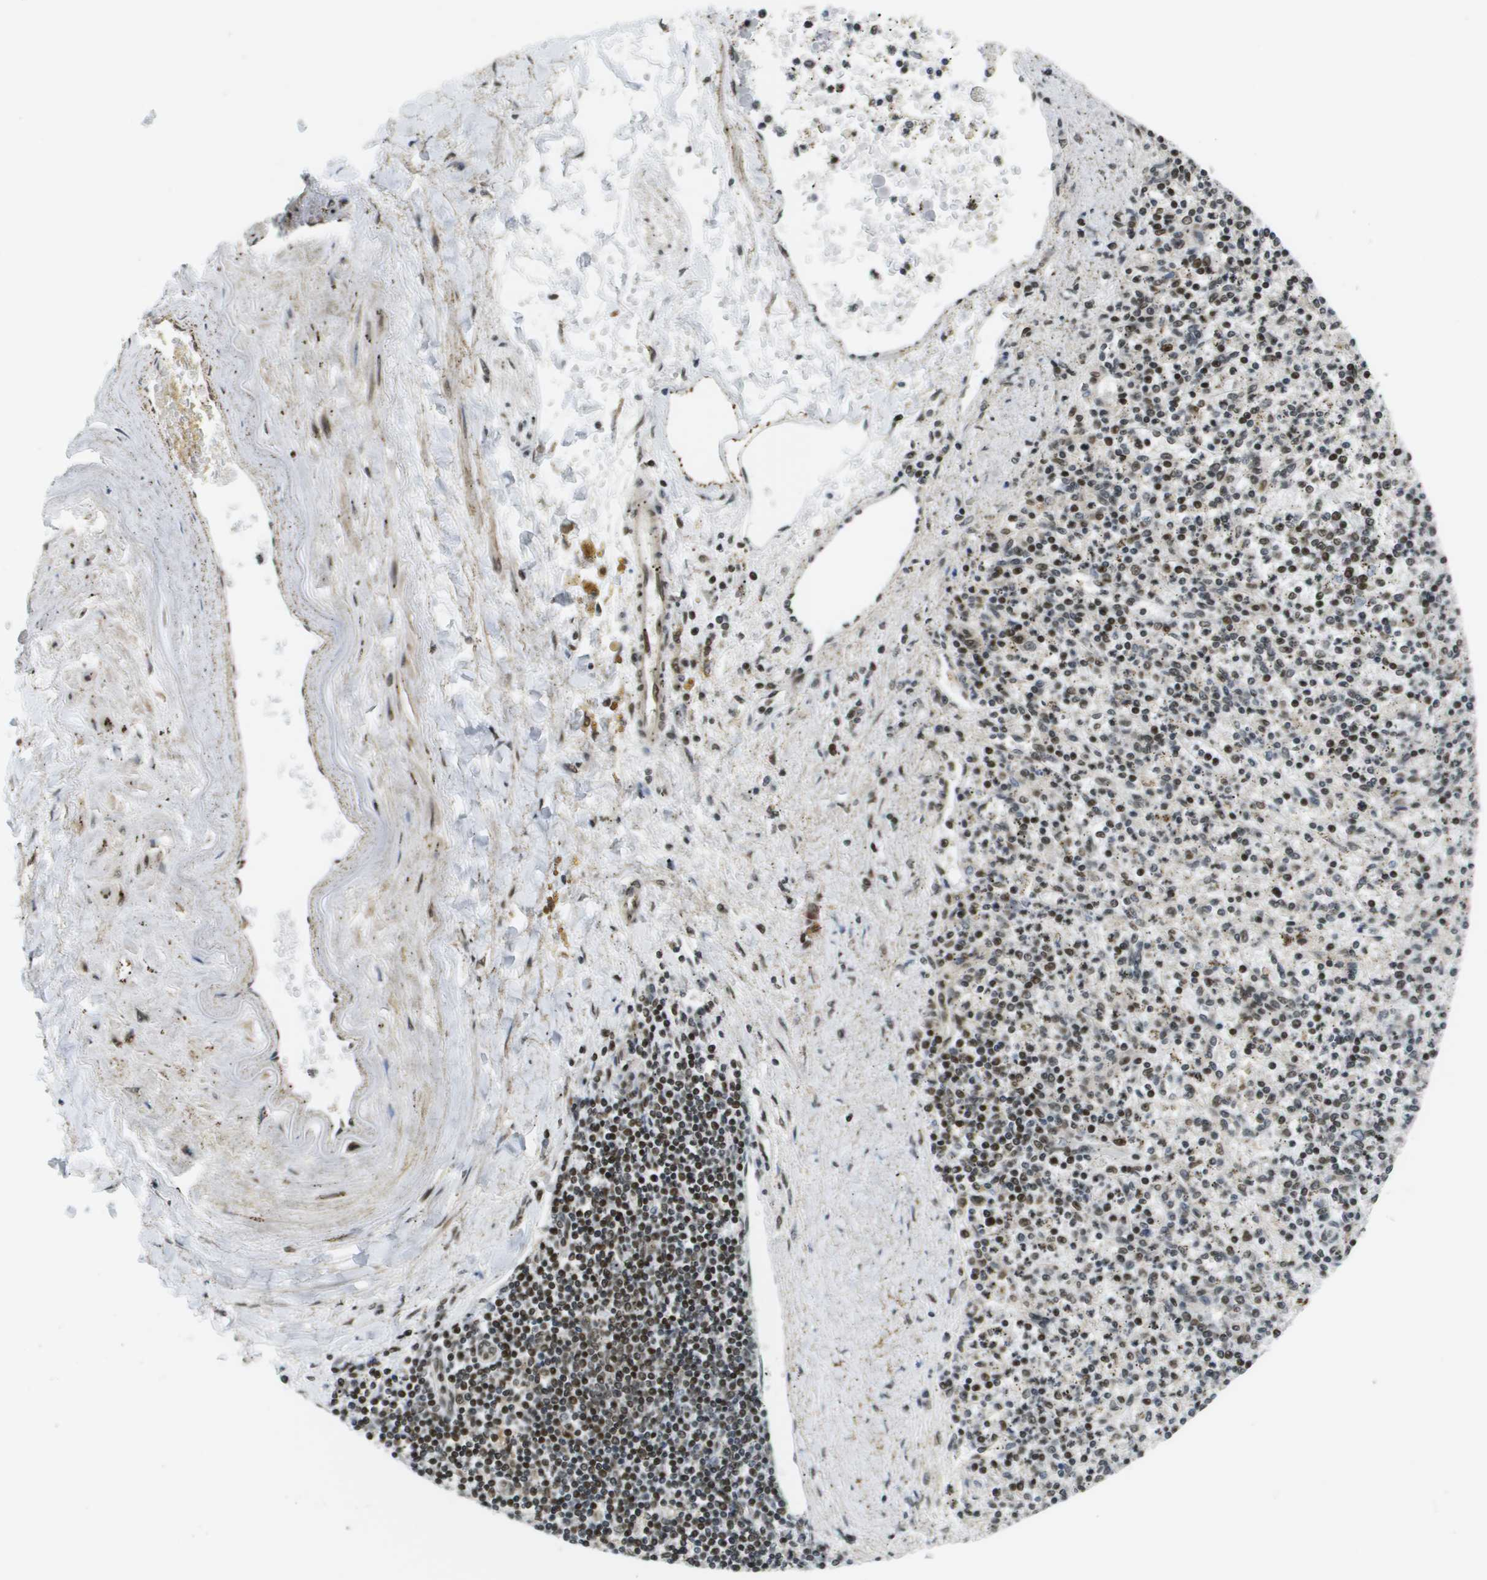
{"staining": {"intensity": "strong", "quantity": "25%-75%", "location": "nuclear"}, "tissue": "spleen", "cell_type": "Cells in red pulp", "image_type": "normal", "snomed": [{"axis": "morphology", "description": "Normal tissue, NOS"}, {"axis": "topography", "description": "Spleen"}], "caption": "Approximately 25%-75% of cells in red pulp in benign human spleen display strong nuclear protein staining as visualized by brown immunohistochemical staining.", "gene": "RECQL4", "patient": {"sex": "male", "age": 72}}